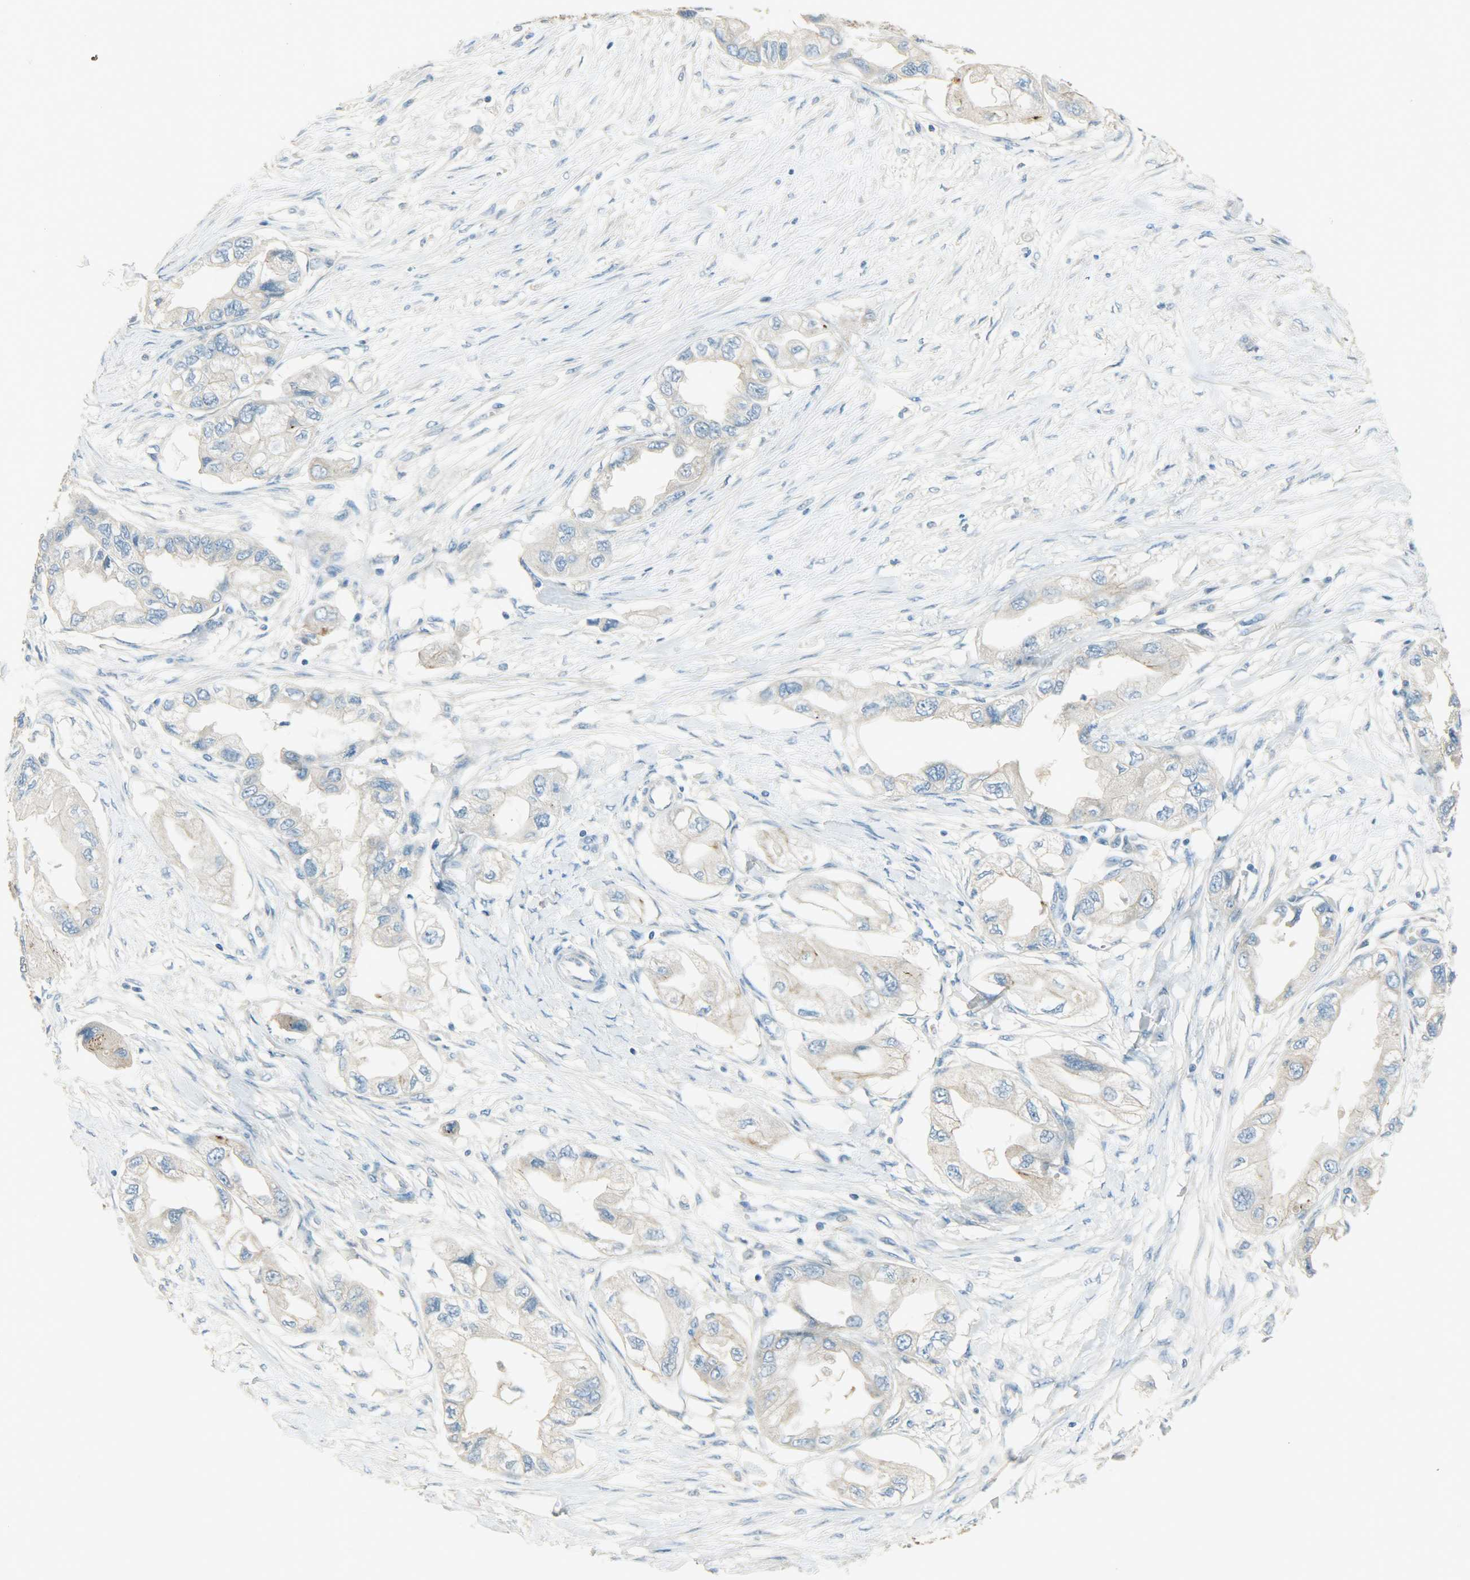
{"staining": {"intensity": "weak", "quantity": ">75%", "location": "cytoplasmic/membranous"}, "tissue": "endometrial cancer", "cell_type": "Tumor cells", "image_type": "cancer", "snomed": [{"axis": "morphology", "description": "Adenocarcinoma, NOS"}, {"axis": "topography", "description": "Endometrium"}], "caption": "Immunohistochemical staining of endometrial adenocarcinoma reveals low levels of weak cytoplasmic/membranous protein positivity in approximately >75% of tumor cells.", "gene": "DSG2", "patient": {"sex": "female", "age": 67}}